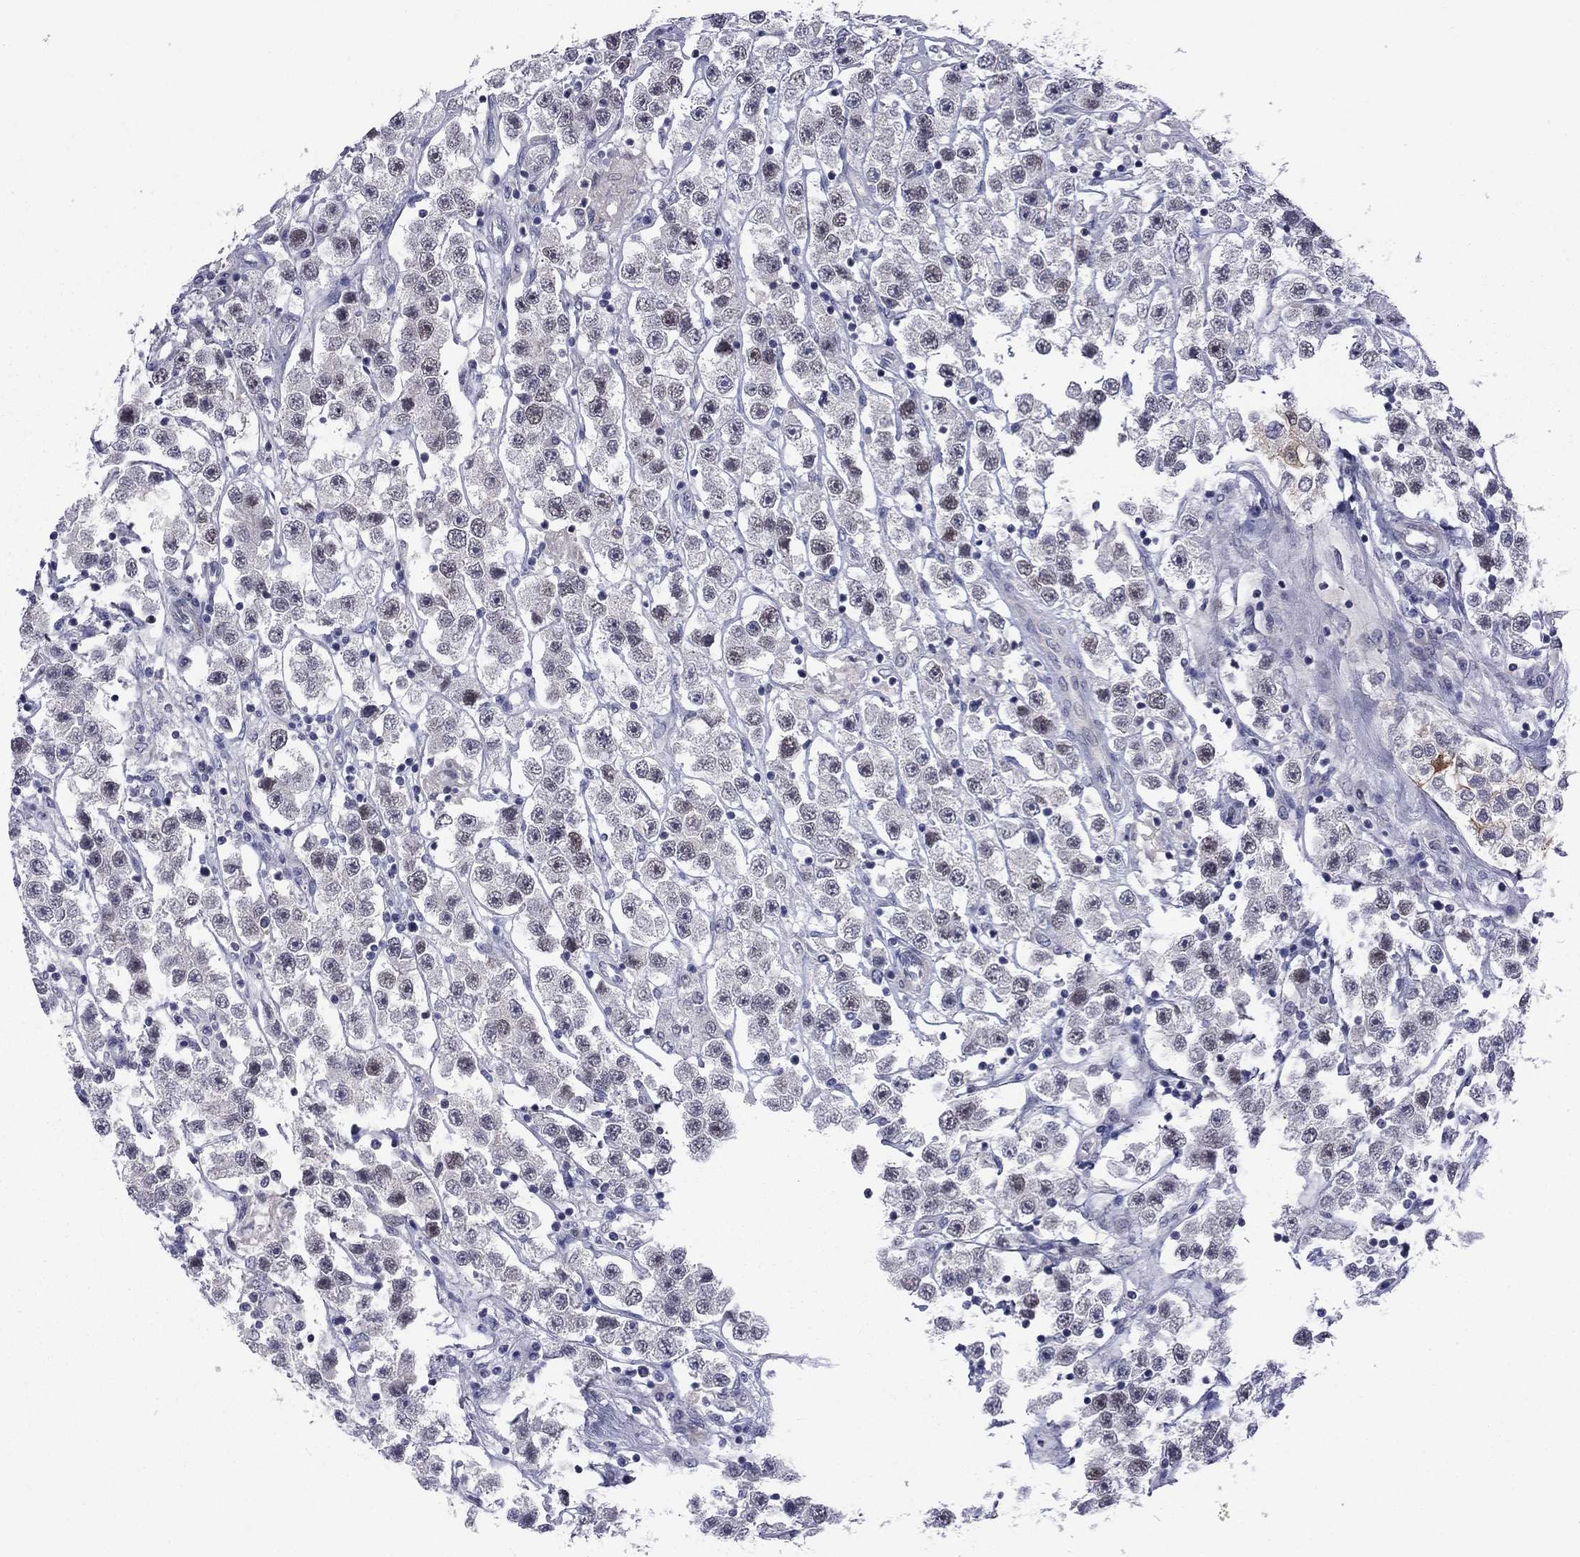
{"staining": {"intensity": "weak", "quantity": "25%-75%", "location": "nuclear"}, "tissue": "testis cancer", "cell_type": "Tumor cells", "image_type": "cancer", "snomed": [{"axis": "morphology", "description": "Seminoma, NOS"}, {"axis": "topography", "description": "Testis"}], "caption": "This image demonstrates immunohistochemistry staining of human testis cancer, with low weak nuclear staining in approximately 25%-75% of tumor cells.", "gene": "POU5F2", "patient": {"sex": "male", "age": 45}}